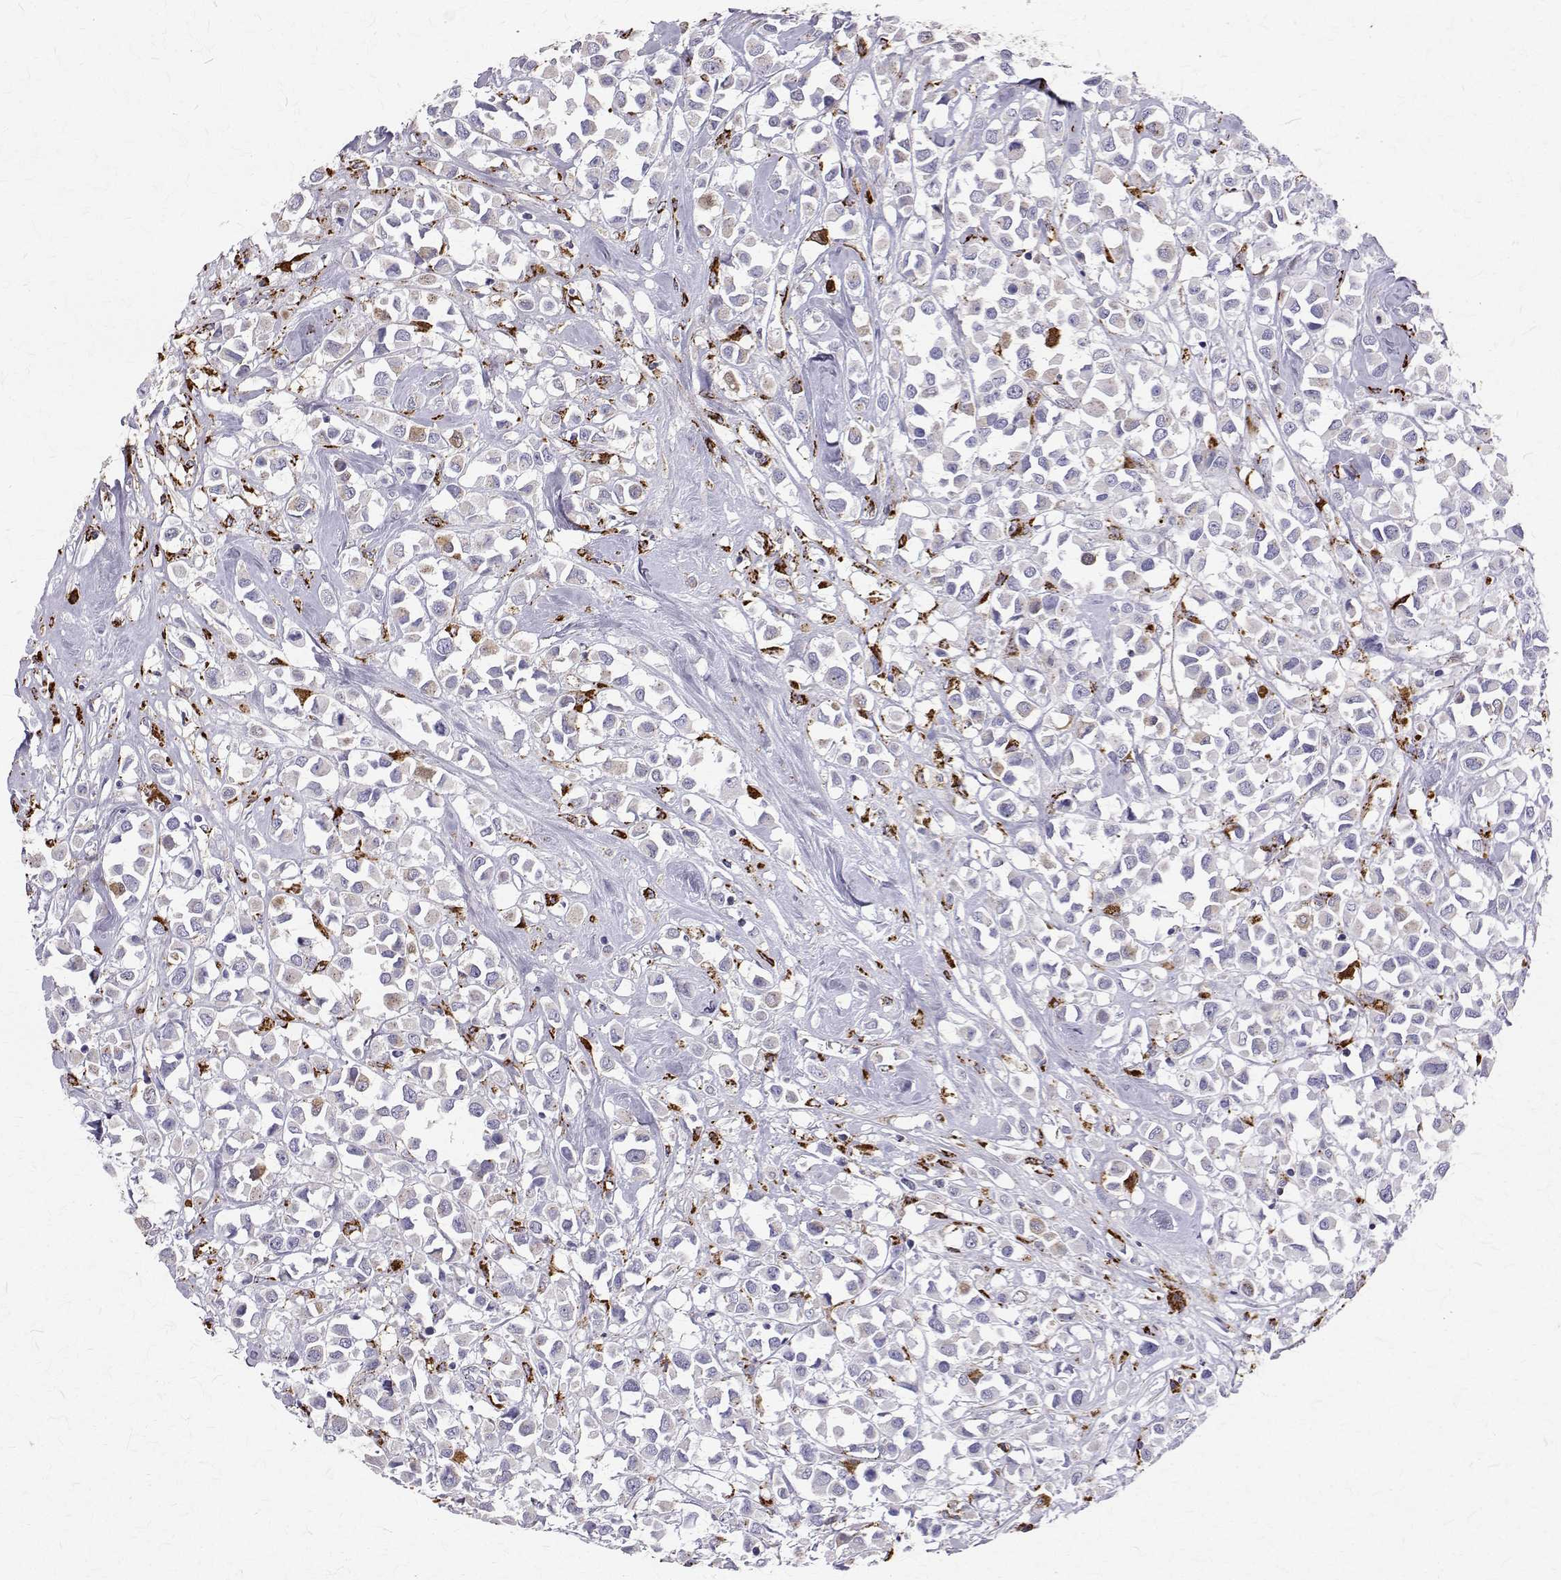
{"staining": {"intensity": "negative", "quantity": "none", "location": "none"}, "tissue": "breast cancer", "cell_type": "Tumor cells", "image_type": "cancer", "snomed": [{"axis": "morphology", "description": "Duct carcinoma"}, {"axis": "topography", "description": "Breast"}], "caption": "Immunohistochemistry (IHC) histopathology image of breast cancer (intraductal carcinoma) stained for a protein (brown), which demonstrates no expression in tumor cells.", "gene": "TPP1", "patient": {"sex": "female", "age": 61}}